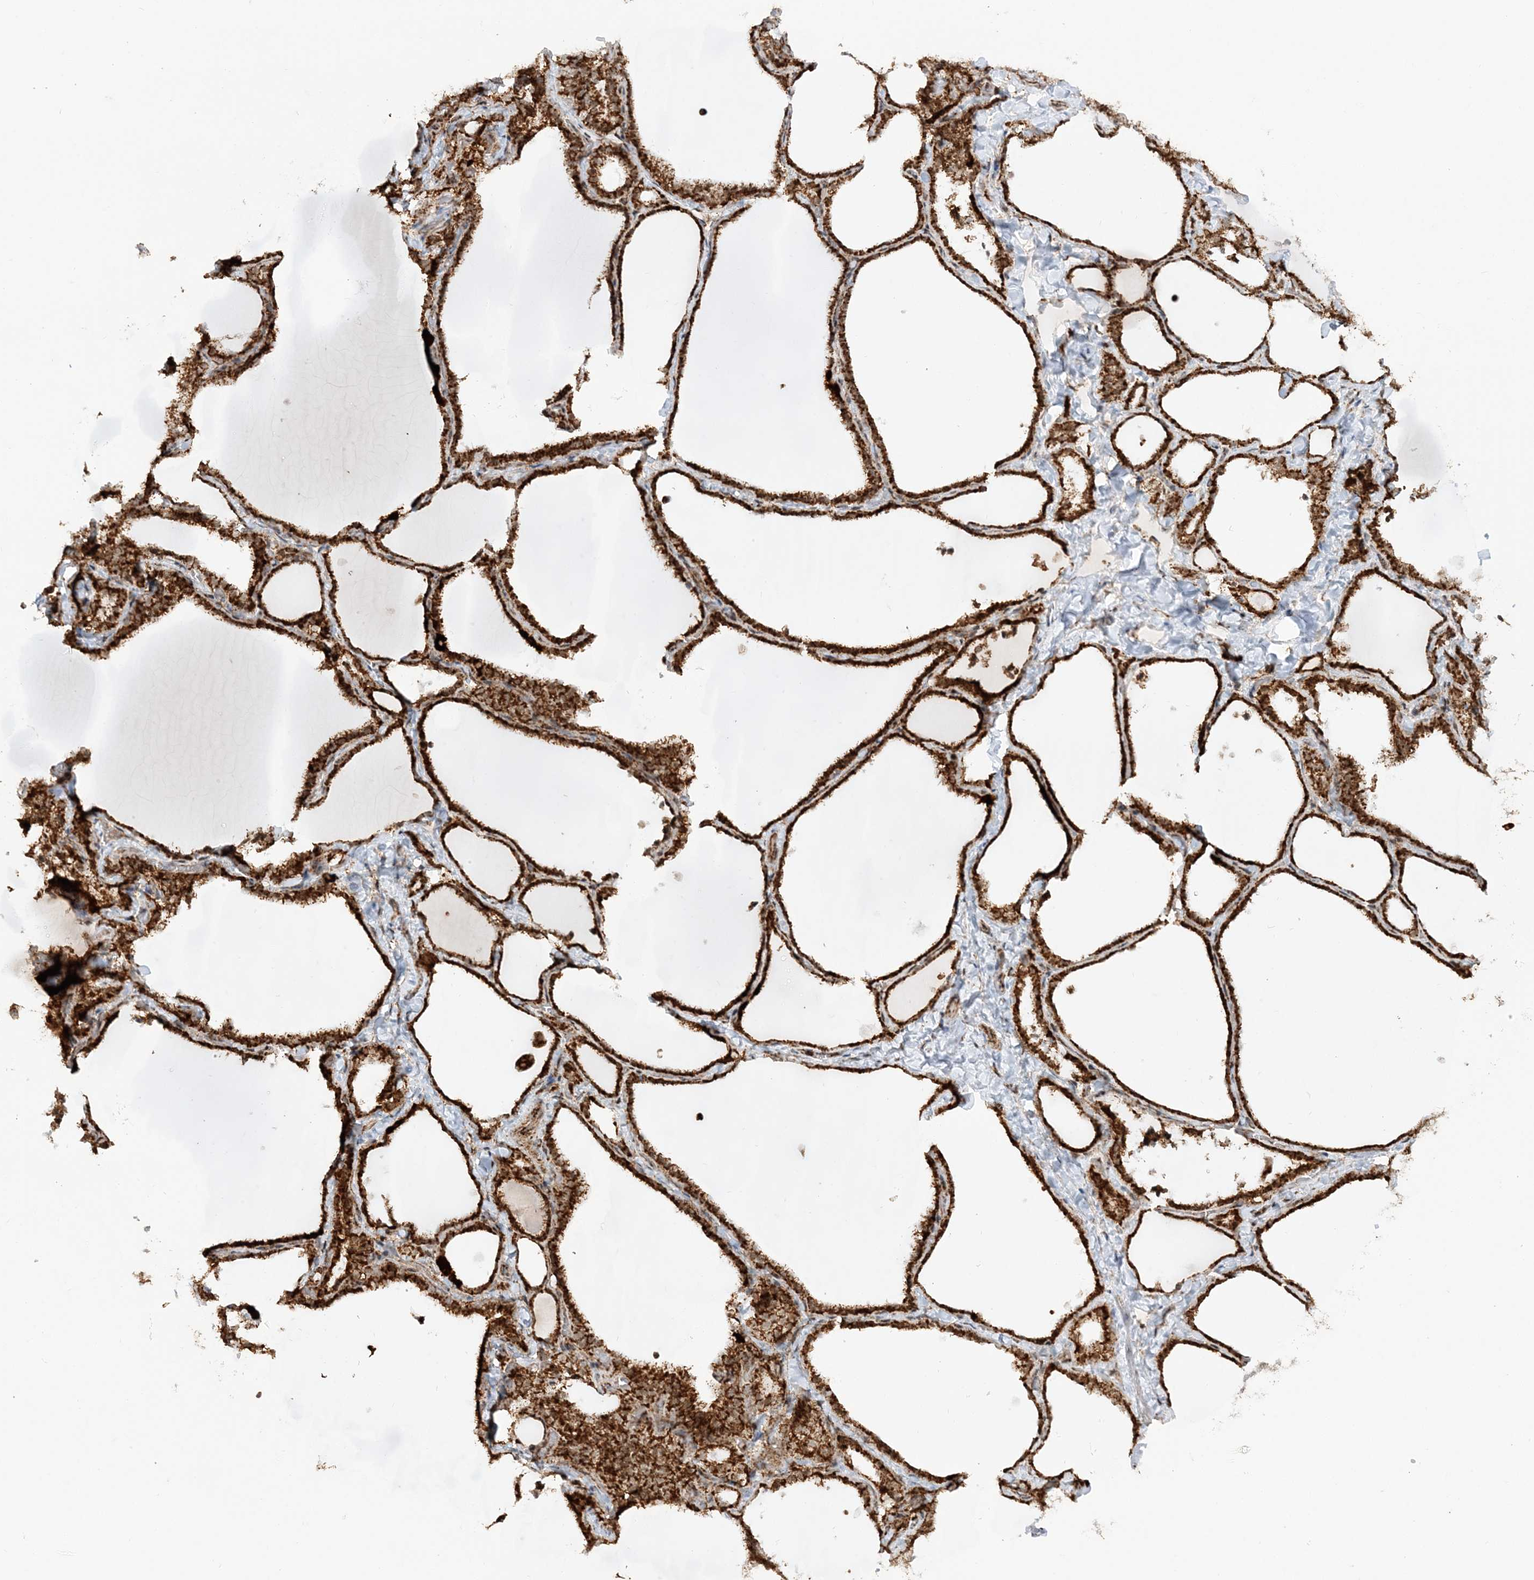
{"staining": {"intensity": "strong", "quantity": ">75%", "location": "cytoplasmic/membranous"}, "tissue": "thyroid gland", "cell_type": "Glandular cells", "image_type": "normal", "snomed": [{"axis": "morphology", "description": "Normal tissue, NOS"}, {"axis": "topography", "description": "Thyroid gland"}], "caption": "A micrograph of thyroid gland stained for a protein shows strong cytoplasmic/membranous brown staining in glandular cells.", "gene": "CRY2", "patient": {"sex": "female", "age": 22}}